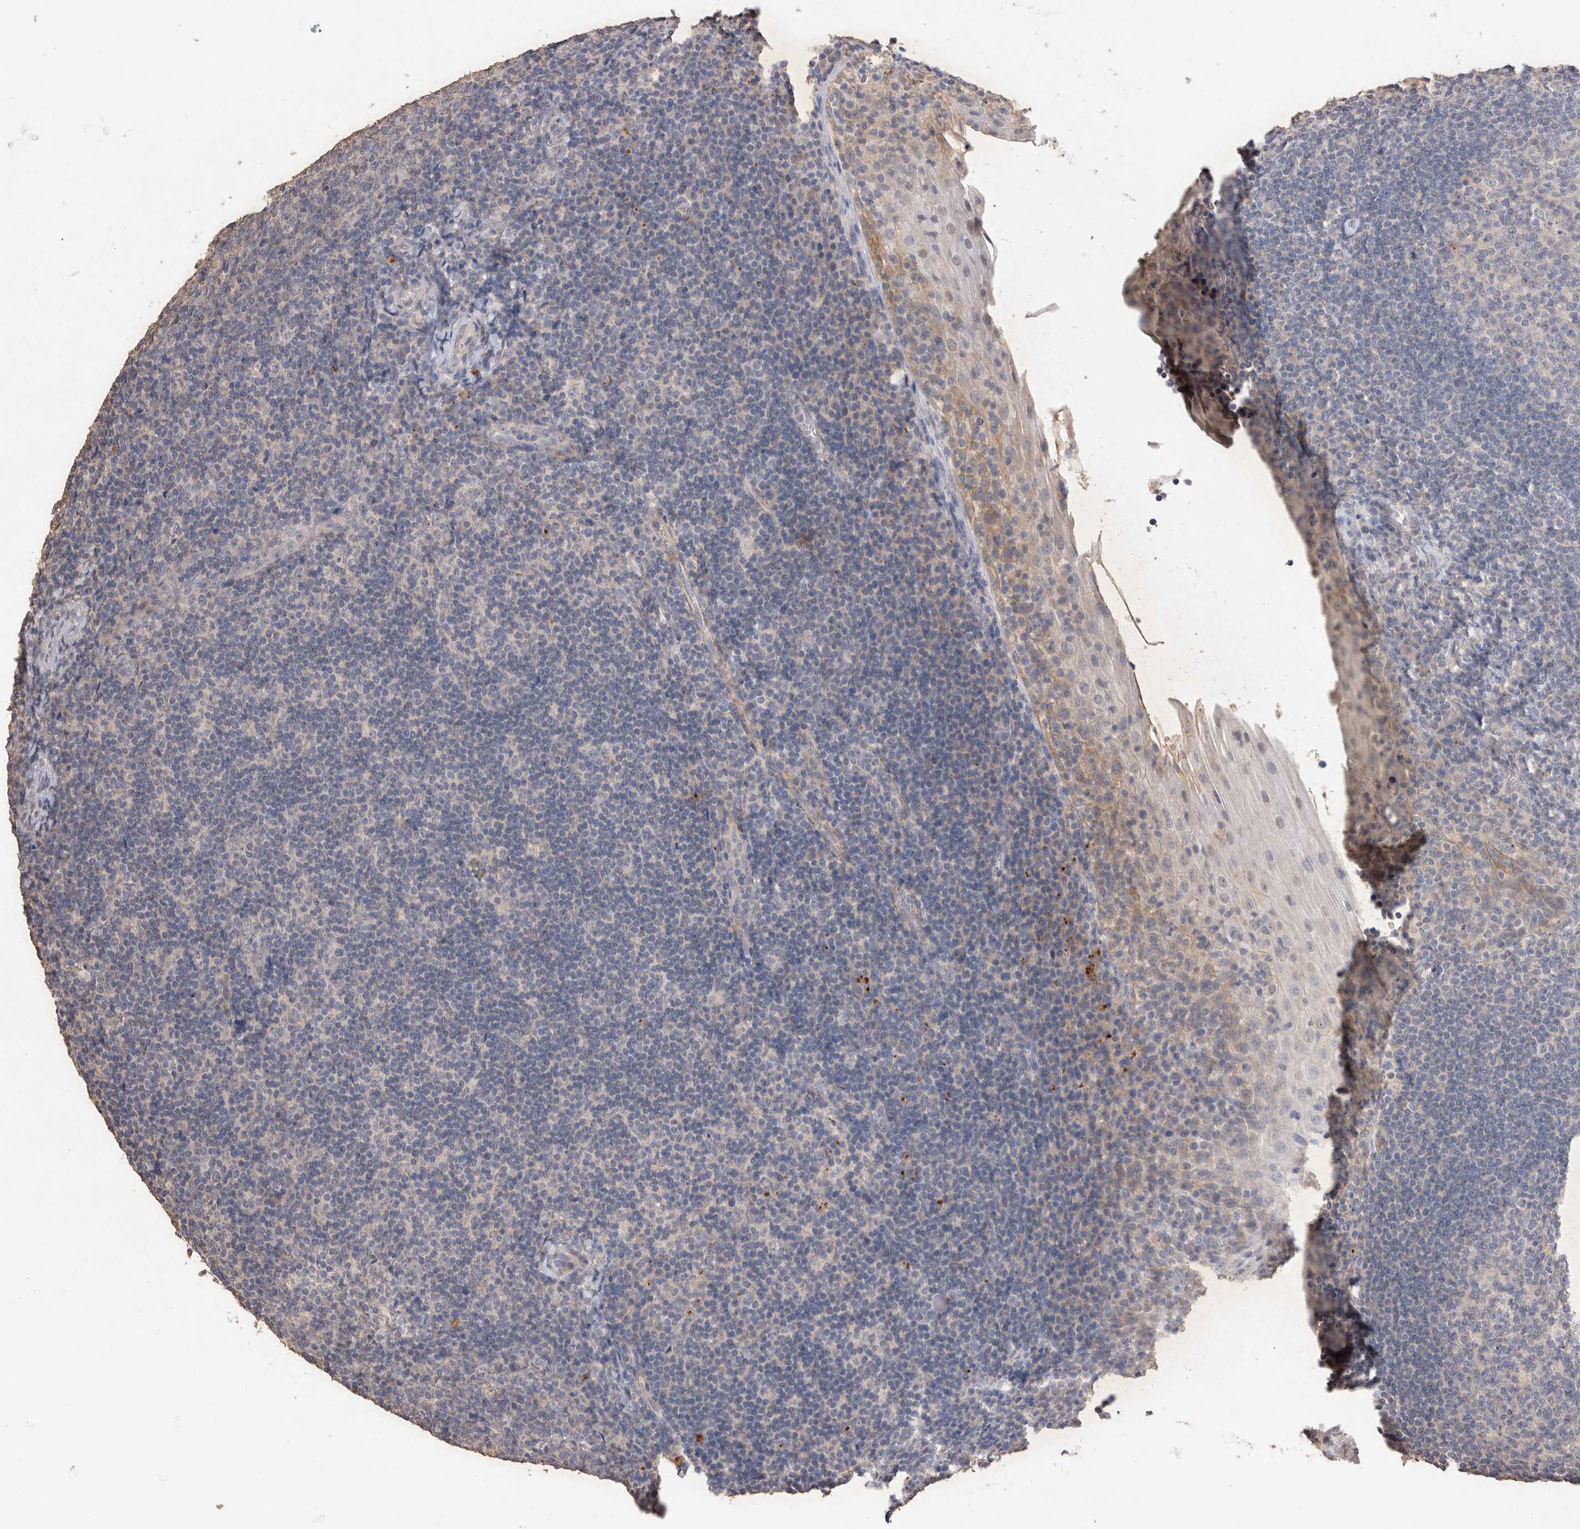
{"staining": {"intensity": "negative", "quantity": "none", "location": "none"}, "tissue": "tonsil", "cell_type": "Germinal center cells", "image_type": "normal", "snomed": [{"axis": "morphology", "description": "Normal tissue, NOS"}, {"axis": "topography", "description": "Tonsil"}], "caption": "A photomicrograph of tonsil stained for a protein exhibits no brown staining in germinal center cells. Brightfield microscopy of IHC stained with DAB (brown) and hematoxylin (blue), captured at high magnification.", "gene": "CDH6", "patient": {"sex": "male", "age": 37}}